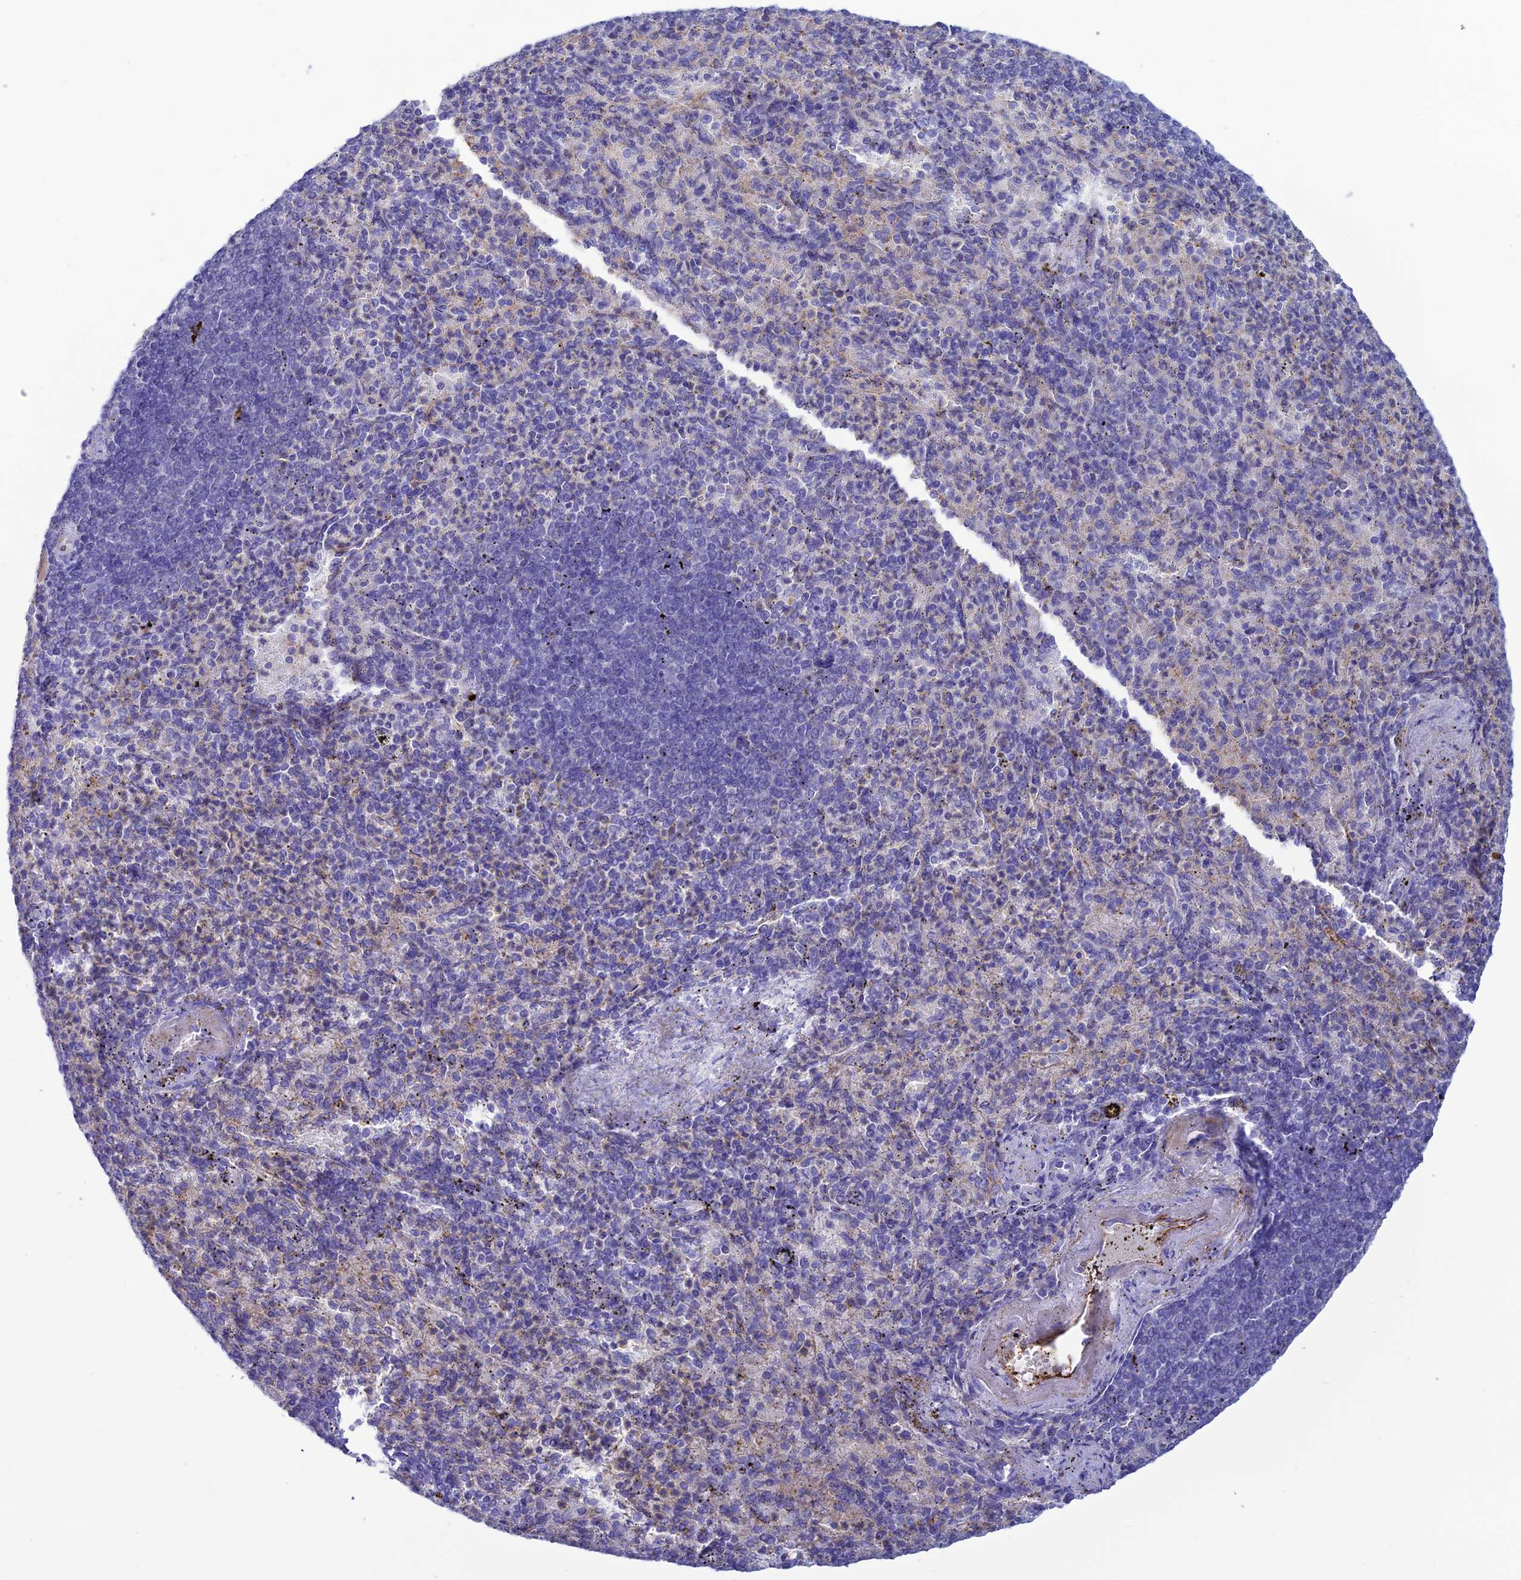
{"staining": {"intensity": "negative", "quantity": "none", "location": "none"}, "tissue": "spleen", "cell_type": "Cells in red pulp", "image_type": "normal", "snomed": [{"axis": "morphology", "description": "Normal tissue, NOS"}, {"axis": "topography", "description": "Spleen"}], "caption": "Immunohistochemical staining of unremarkable spleen shows no significant expression in cells in red pulp.", "gene": "CDC42EP5", "patient": {"sex": "female", "age": 74}}